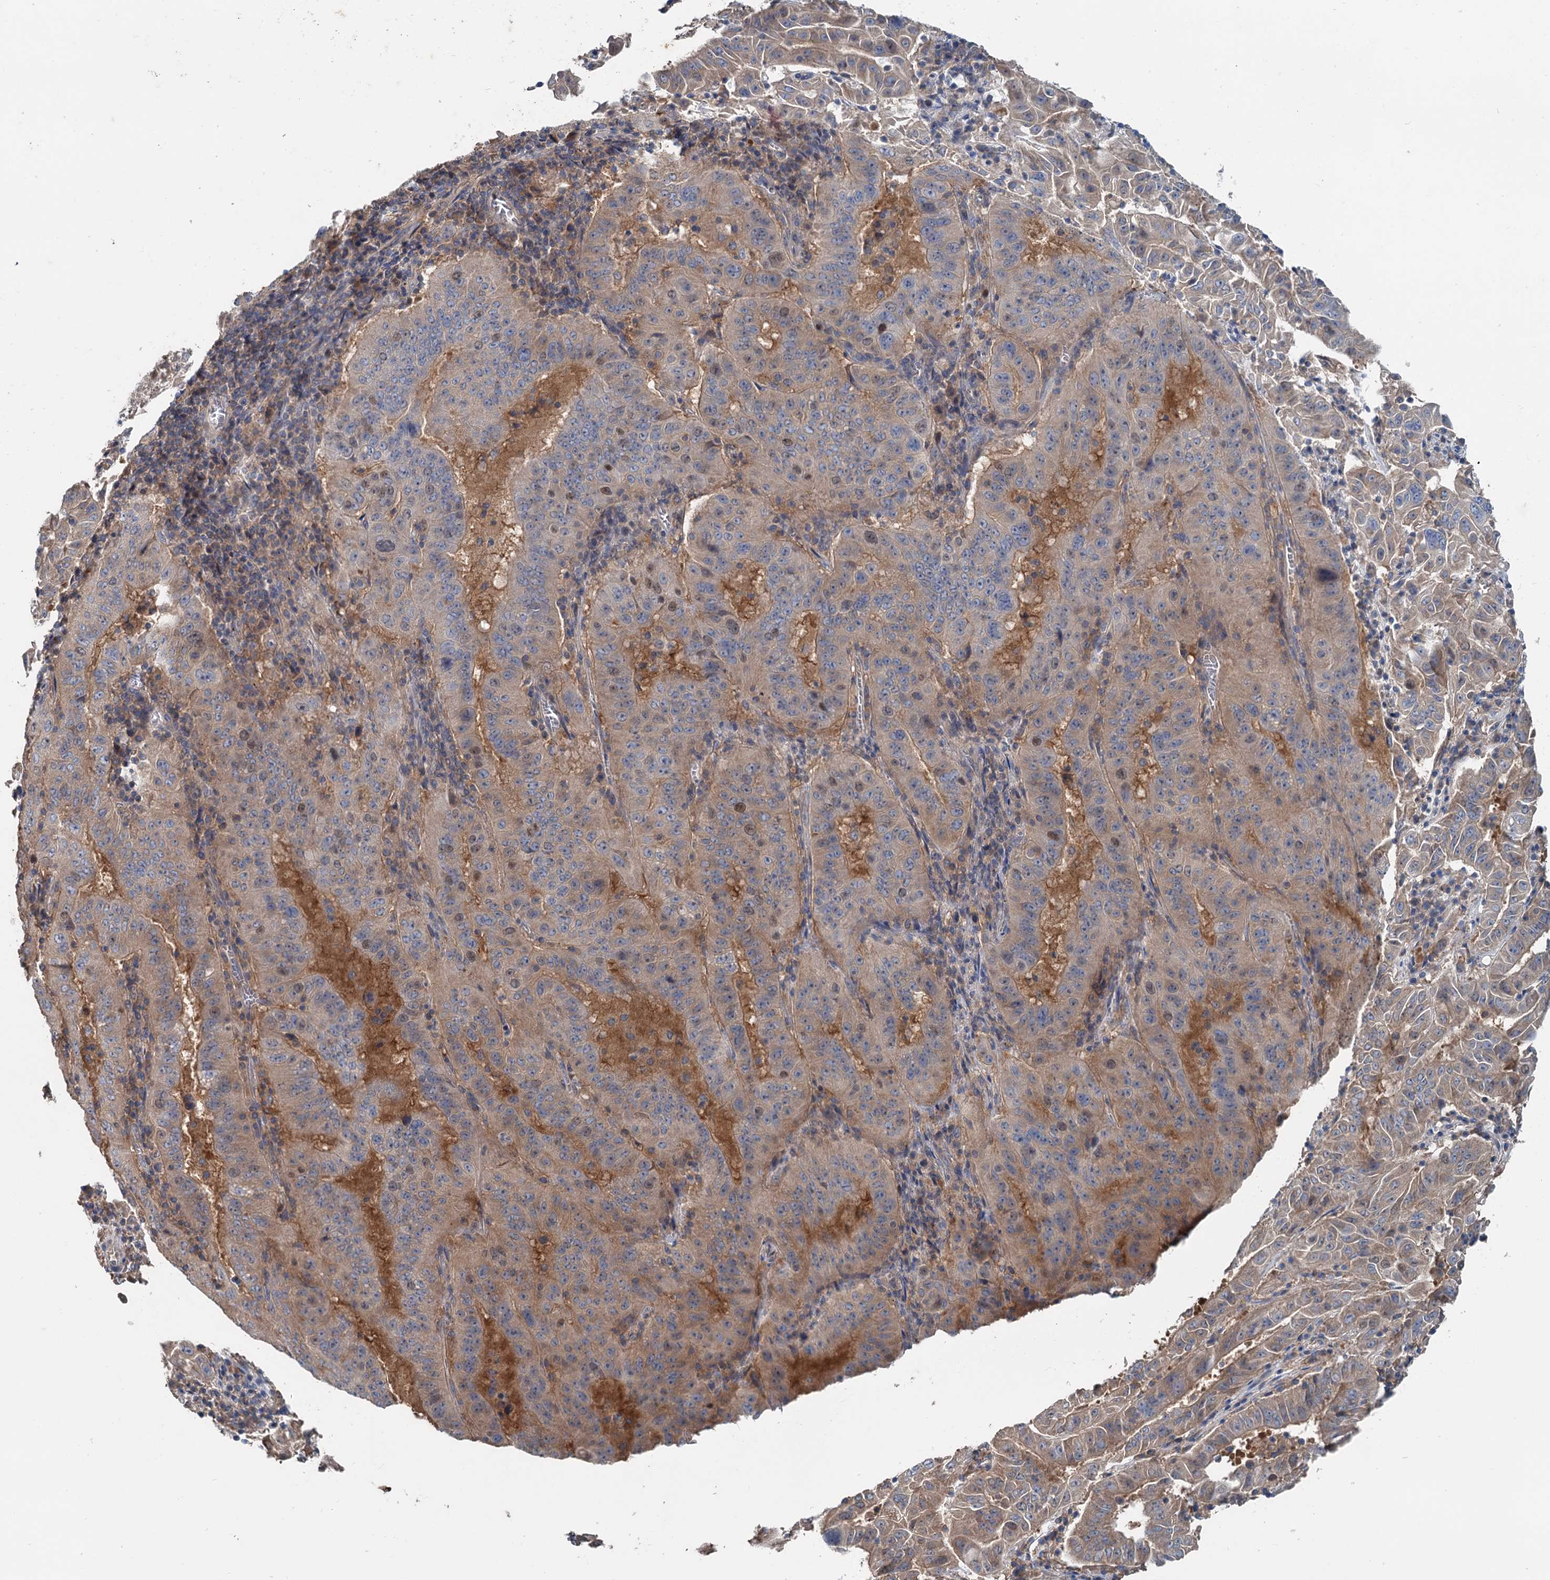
{"staining": {"intensity": "weak", "quantity": "25%-75%", "location": "cytoplasmic/membranous,nuclear"}, "tissue": "pancreatic cancer", "cell_type": "Tumor cells", "image_type": "cancer", "snomed": [{"axis": "morphology", "description": "Adenocarcinoma, NOS"}, {"axis": "topography", "description": "Pancreas"}], "caption": "IHC staining of pancreatic cancer (adenocarcinoma), which exhibits low levels of weak cytoplasmic/membranous and nuclear positivity in about 25%-75% of tumor cells indicating weak cytoplasmic/membranous and nuclear protein positivity. The staining was performed using DAB (brown) for protein detection and nuclei were counterstained in hematoxylin (blue).", "gene": "TEDC1", "patient": {"sex": "male", "age": 63}}